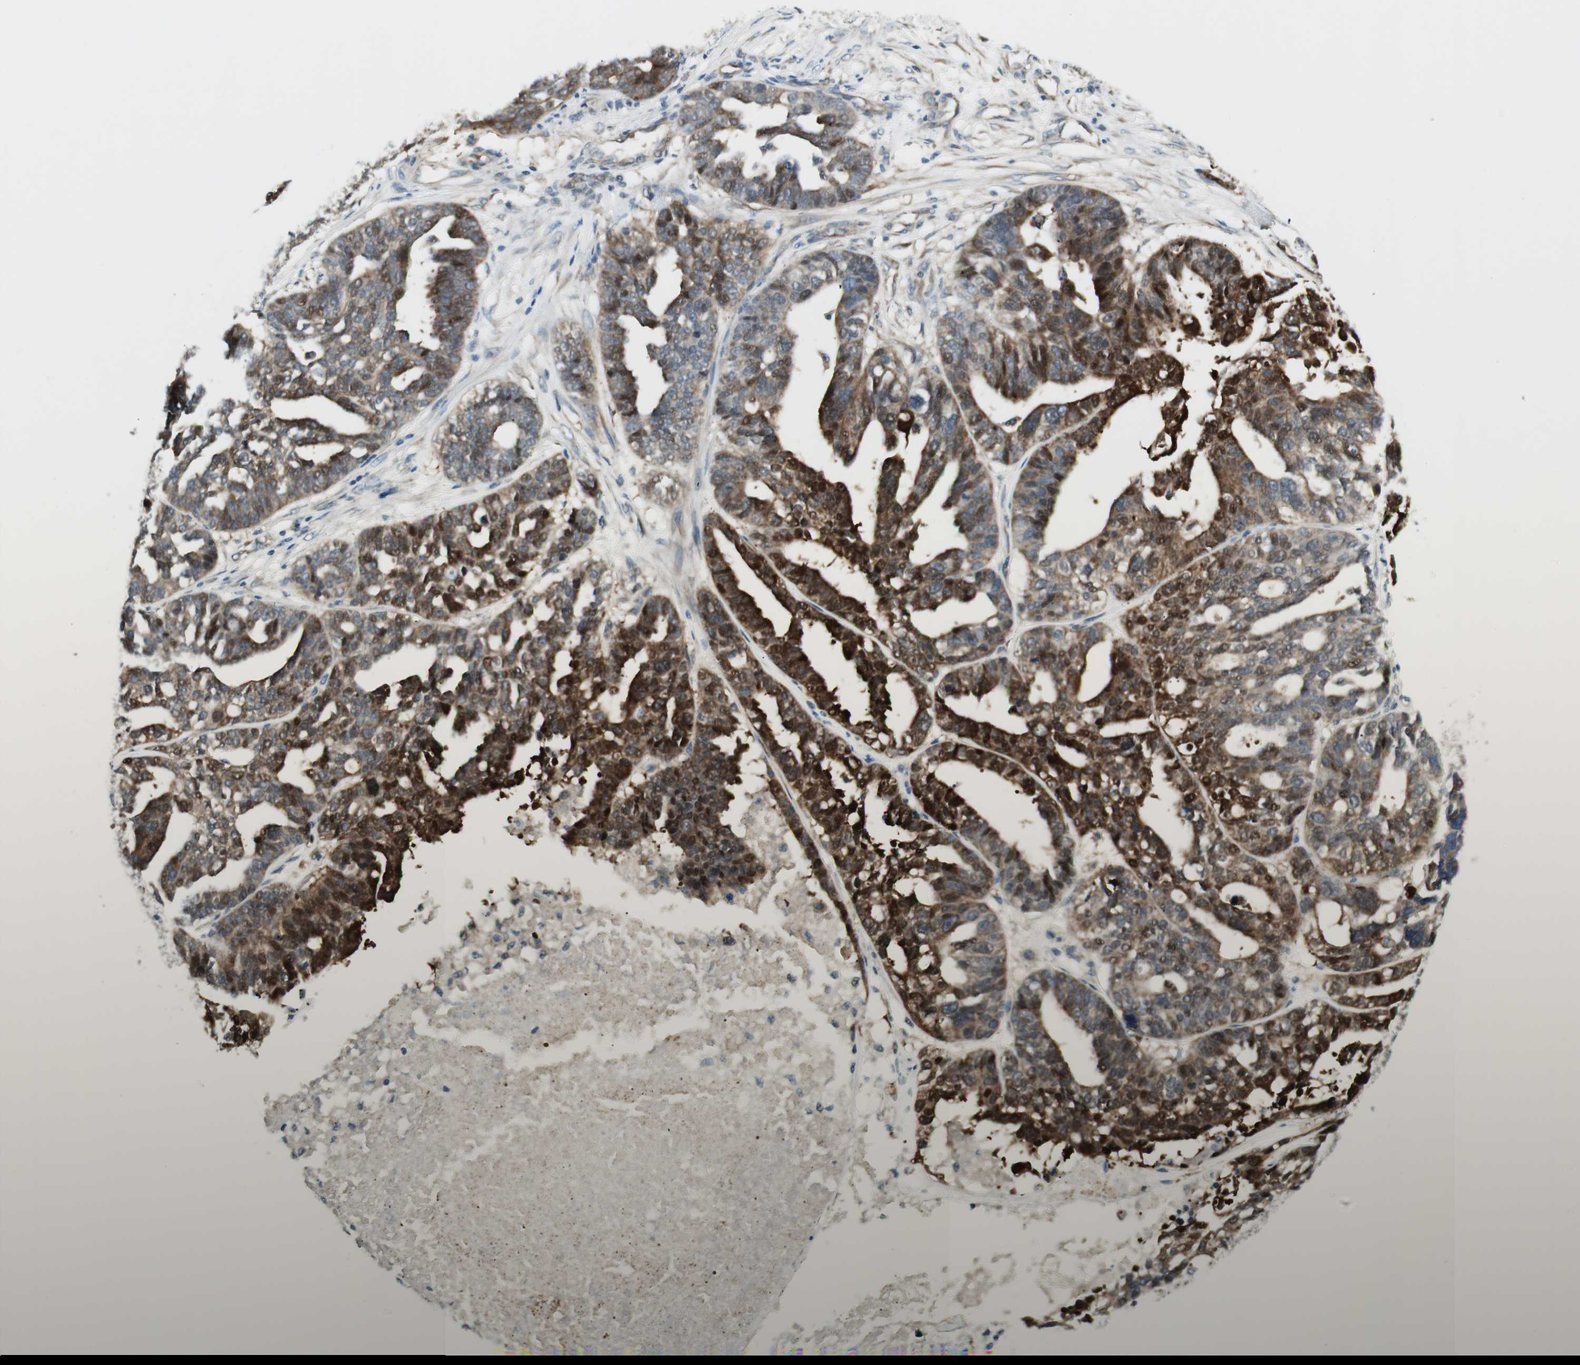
{"staining": {"intensity": "strong", "quantity": "25%-75%", "location": "cytoplasmic/membranous"}, "tissue": "ovarian cancer", "cell_type": "Tumor cells", "image_type": "cancer", "snomed": [{"axis": "morphology", "description": "Cystadenocarcinoma, serous, NOS"}, {"axis": "topography", "description": "Ovary"}], "caption": "Strong cytoplasmic/membranous expression for a protein is appreciated in about 25%-75% of tumor cells of ovarian serous cystadenocarcinoma using immunohistochemistry.", "gene": "STON1-GTF2A1L", "patient": {"sex": "female", "age": 59}}